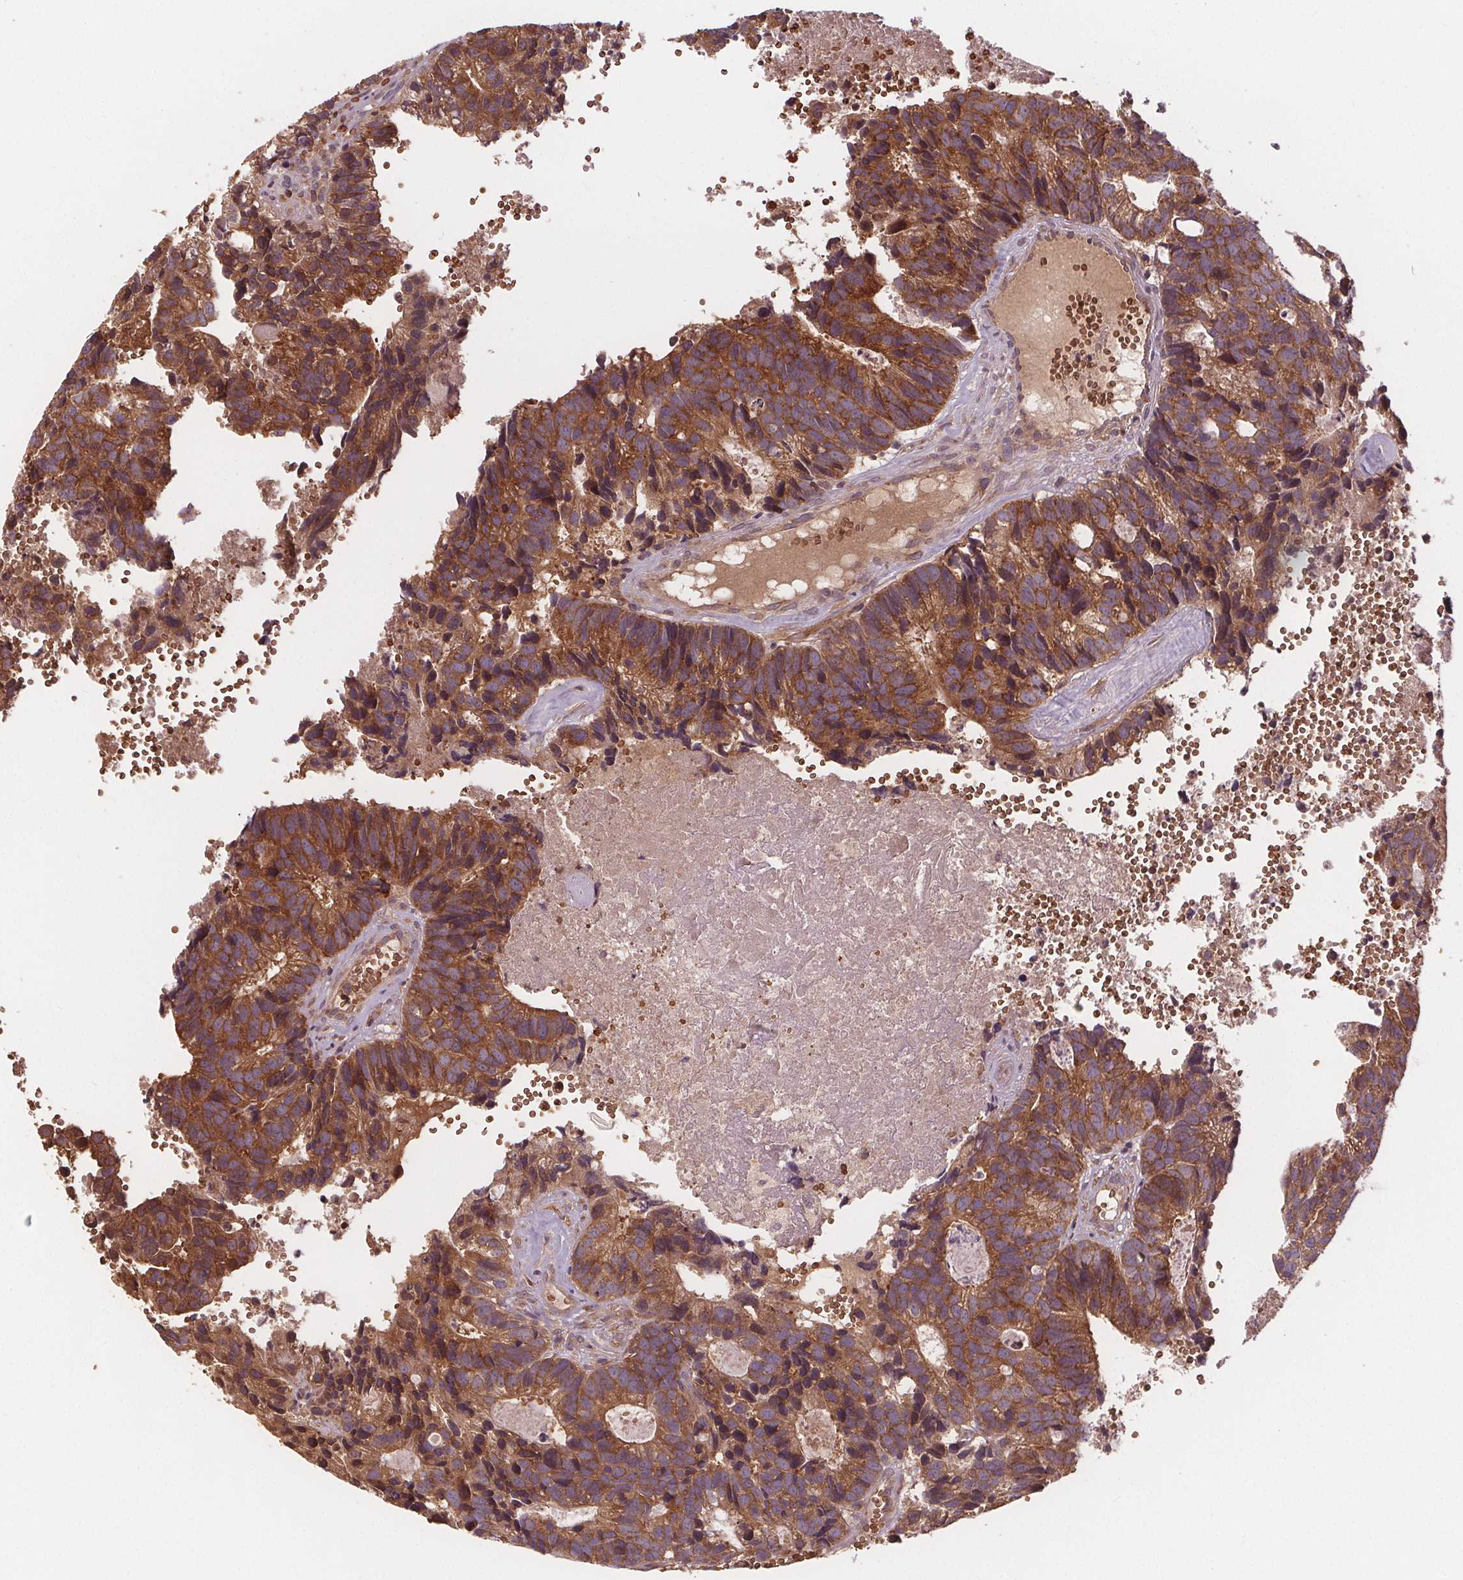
{"staining": {"intensity": "moderate", "quantity": ">75%", "location": "cytoplasmic/membranous"}, "tissue": "head and neck cancer", "cell_type": "Tumor cells", "image_type": "cancer", "snomed": [{"axis": "morphology", "description": "Adenocarcinoma, NOS"}, {"axis": "topography", "description": "Head-Neck"}], "caption": "IHC of human head and neck adenocarcinoma exhibits medium levels of moderate cytoplasmic/membranous positivity in approximately >75% of tumor cells. Using DAB (3,3'-diaminobenzidine) (brown) and hematoxylin (blue) stains, captured at high magnification using brightfield microscopy.", "gene": "EIF3D", "patient": {"sex": "male", "age": 62}}